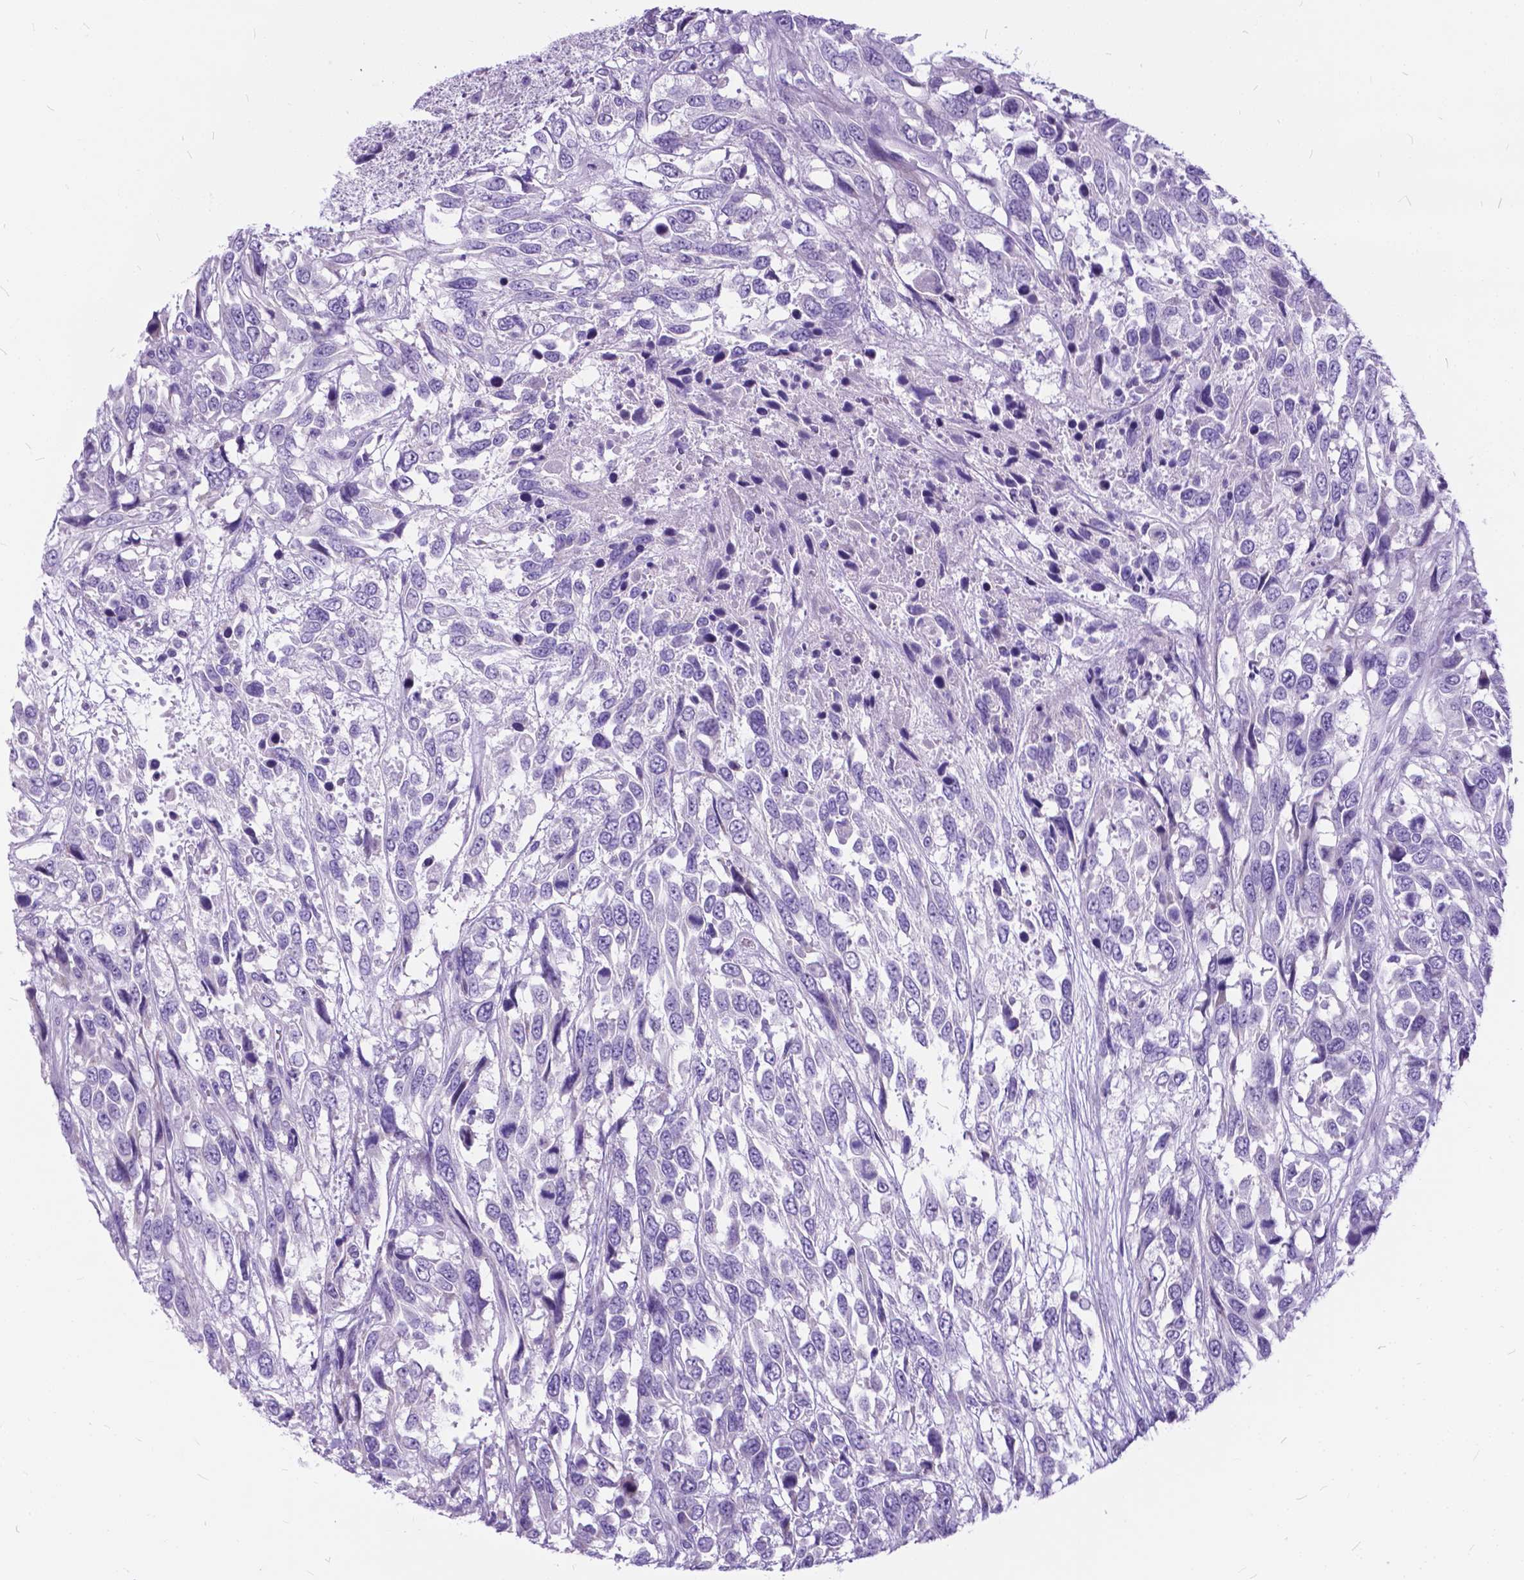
{"staining": {"intensity": "negative", "quantity": "none", "location": "none"}, "tissue": "urothelial cancer", "cell_type": "Tumor cells", "image_type": "cancer", "snomed": [{"axis": "morphology", "description": "Urothelial carcinoma, High grade"}, {"axis": "topography", "description": "Urinary bladder"}], "caption": "Photomicrograph shows no protein expression in tumor cells of urothelial cancer tissue.", "gene": "BSND", "patient": {"sex": "female", "age": 70}}